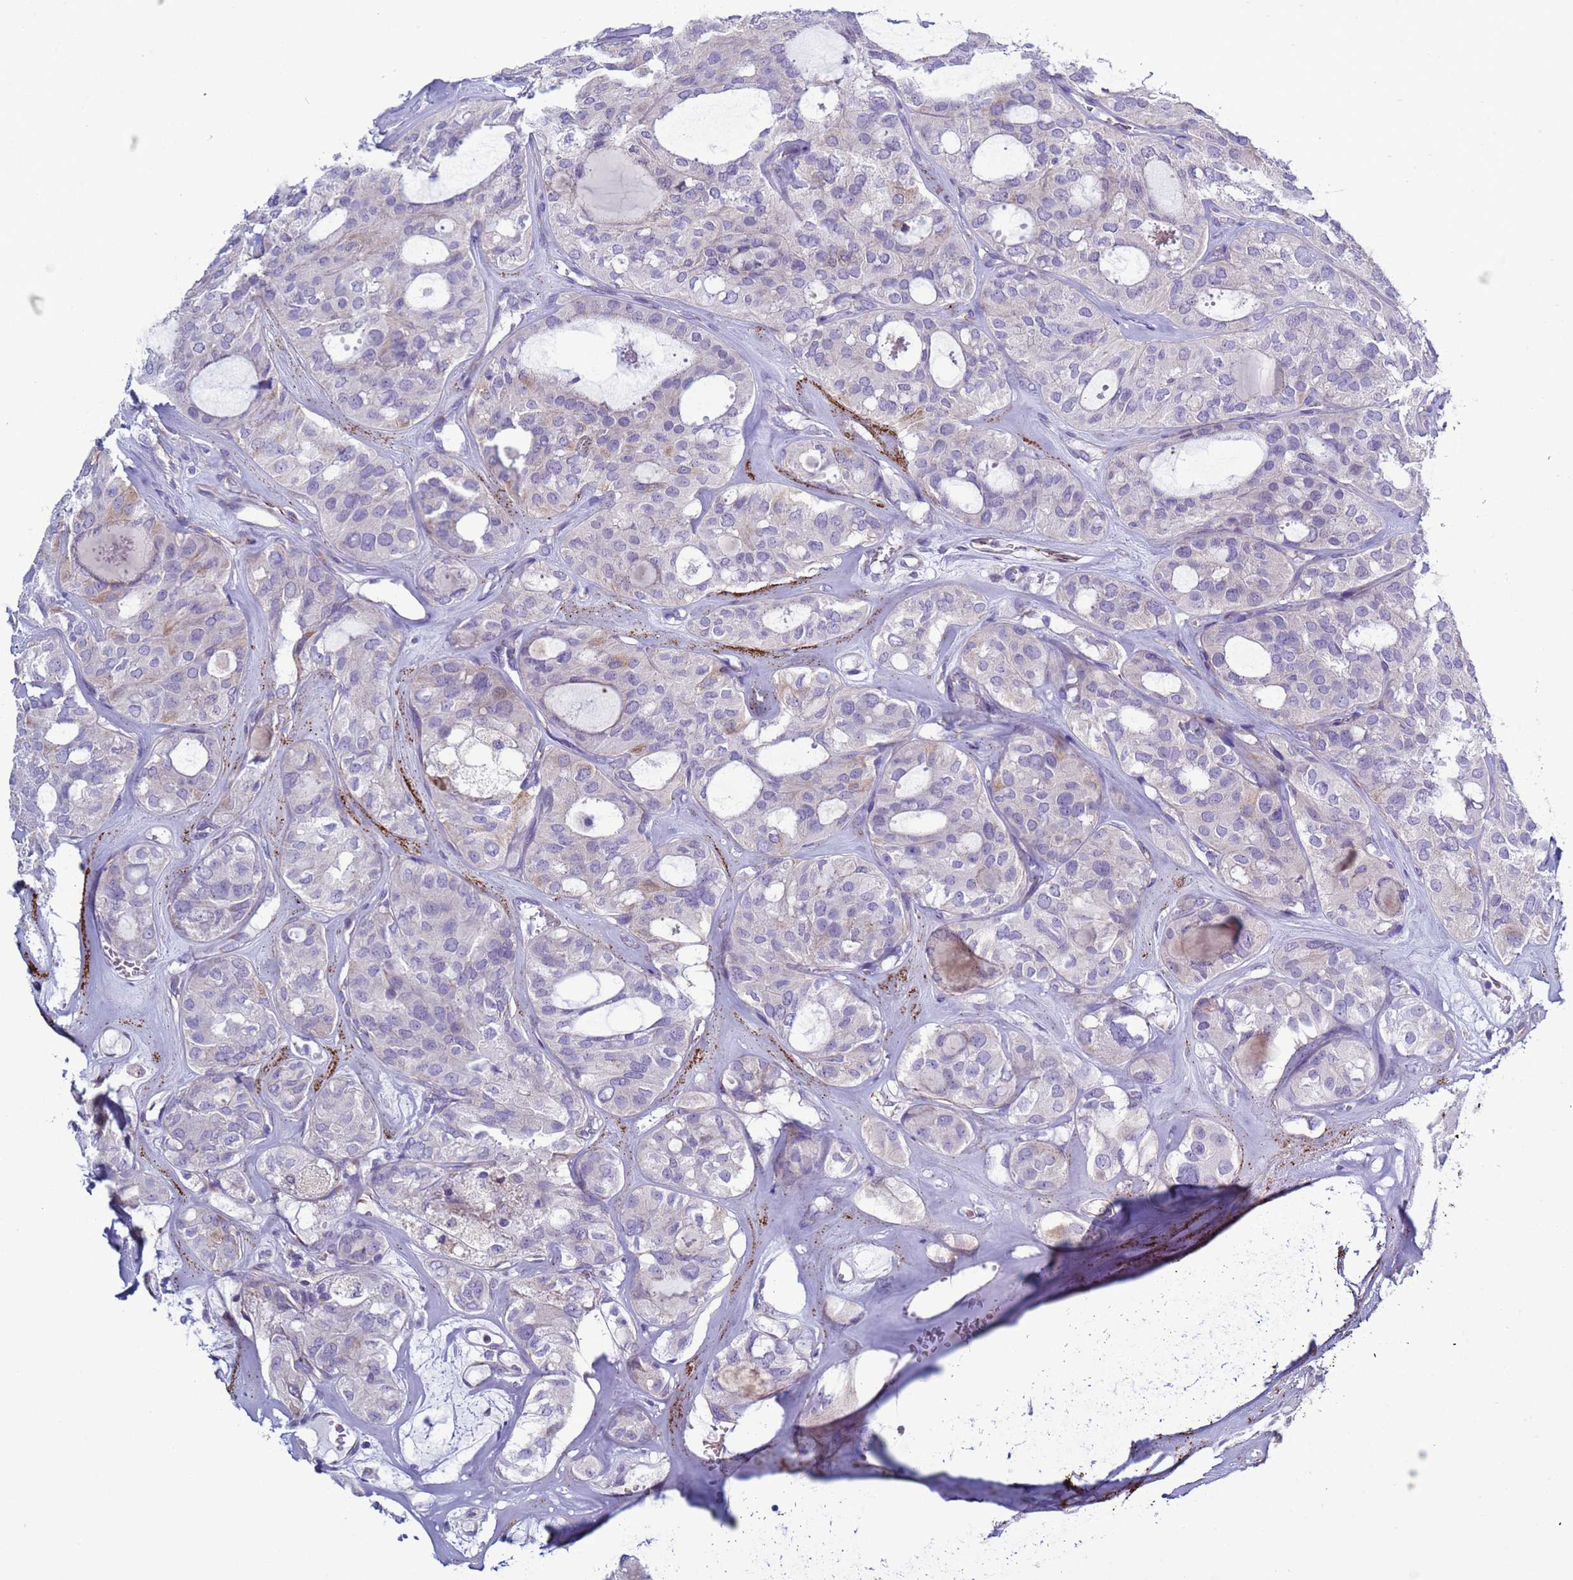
{"staining": {"intensity": "negative", "quantity": "none", "location": "none"}, "tissue": "thyroid cancer", "cell_type": "Tumor cells", "image_type": "cancer", "snomed": [{"axis": "morphology", "description": "Follicular adenoma carcinoma, NOS"}, {"axis": "topography", "description": "Thyroid gland"}], "caption": "The histopathology image displays no significant staining in tumor cells of thyroid cancer. Nuclei are stained in blue.", "gene": "ABHD17B", "patient": {"sex": "male", "age": 75}}